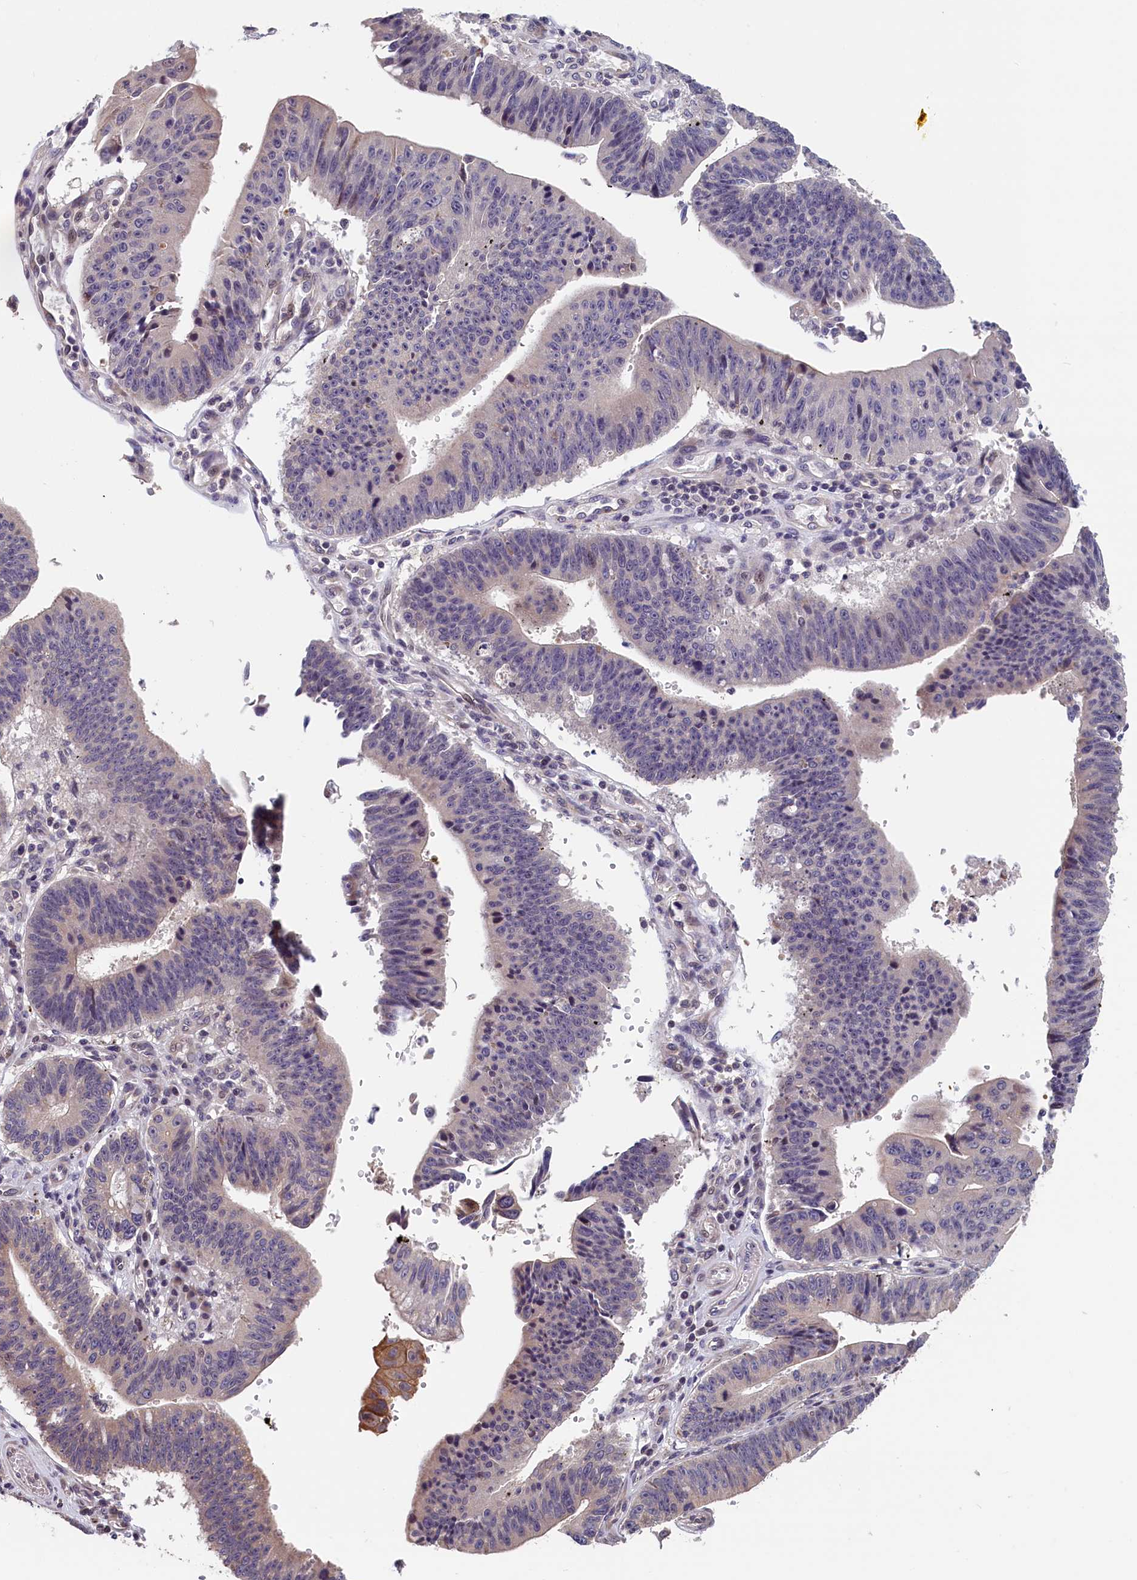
{"staining": {"intensity": "weak", "quantity": "25%-75%", "location": "cytoplasmic/membranous"}, "tissue": "stomach cancer", "cell_type": "Tumor cells", "image_type": "cancer", "snomed": [{"axis": "morphology", "description": "Adenocarcinoma, NOS"}, {"axis": "topography", "description": "Stomach"}], "caption": "Protein expression analysis of human stomach adenocarcinoma reveals weak cytoplasmic/membranous expression in approximately 25%-75% of tumor cells.", "gene": "TMEM116", "patient": {"sex": "male", "age": 59}}